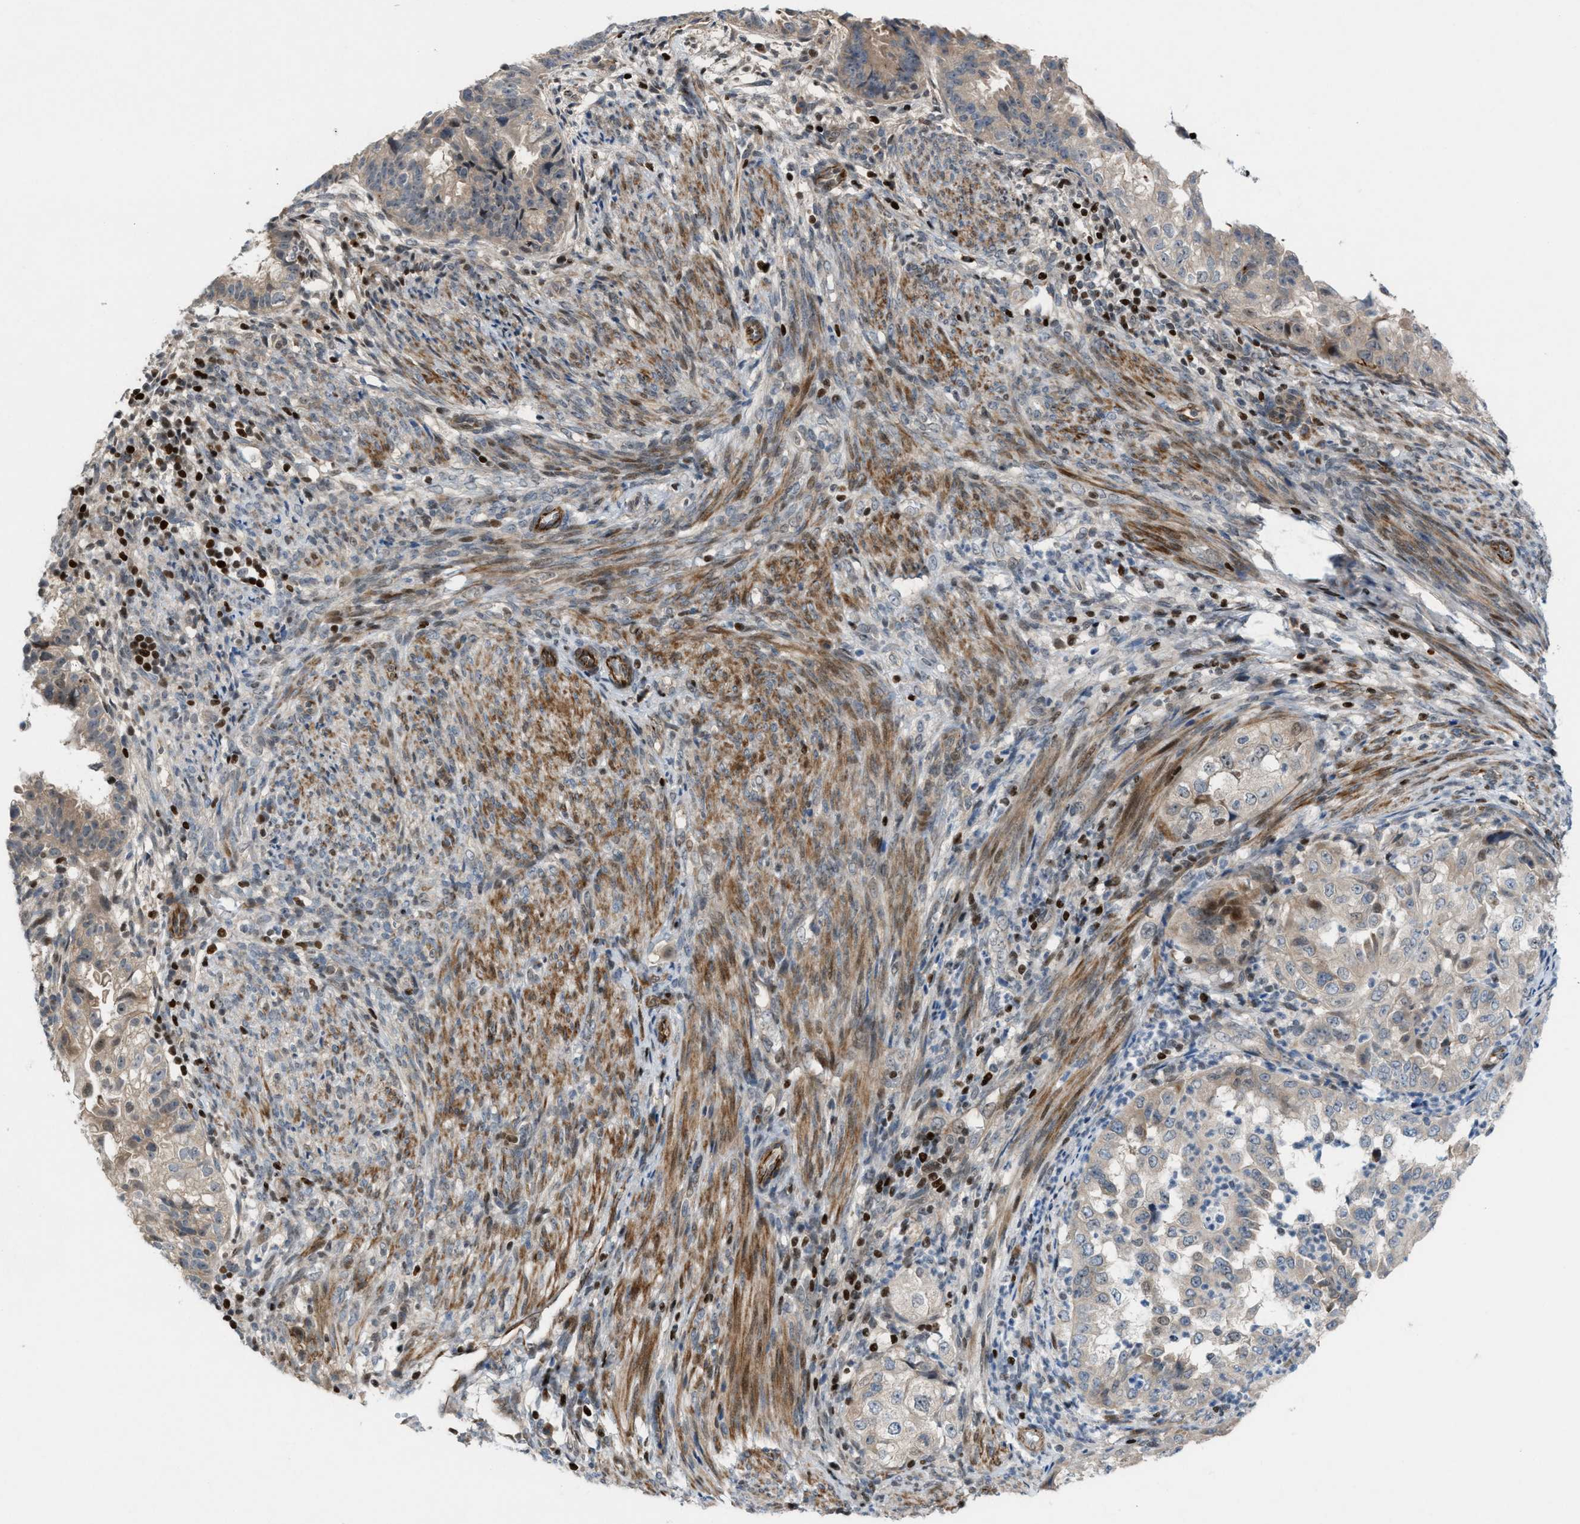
{"staining": {"intensity": "weak", "quantity": "<25%", "location": "cytoplasmic/membranous"}, "tissue": "endometrial cancer", "cell_type": "Tumor cells", "image_type": "cancer", "snomed": [{"axis": "morphology", "description": "Adenocarcinoma, NOS"}, {"axis": "topography", "description": "Endometrium"}], "caption": "Tumor cells show no significant staining in endometrial adenocarcinoma.", "gene": "ZNF276", "patient": {"sex": "female", "age": 85}}